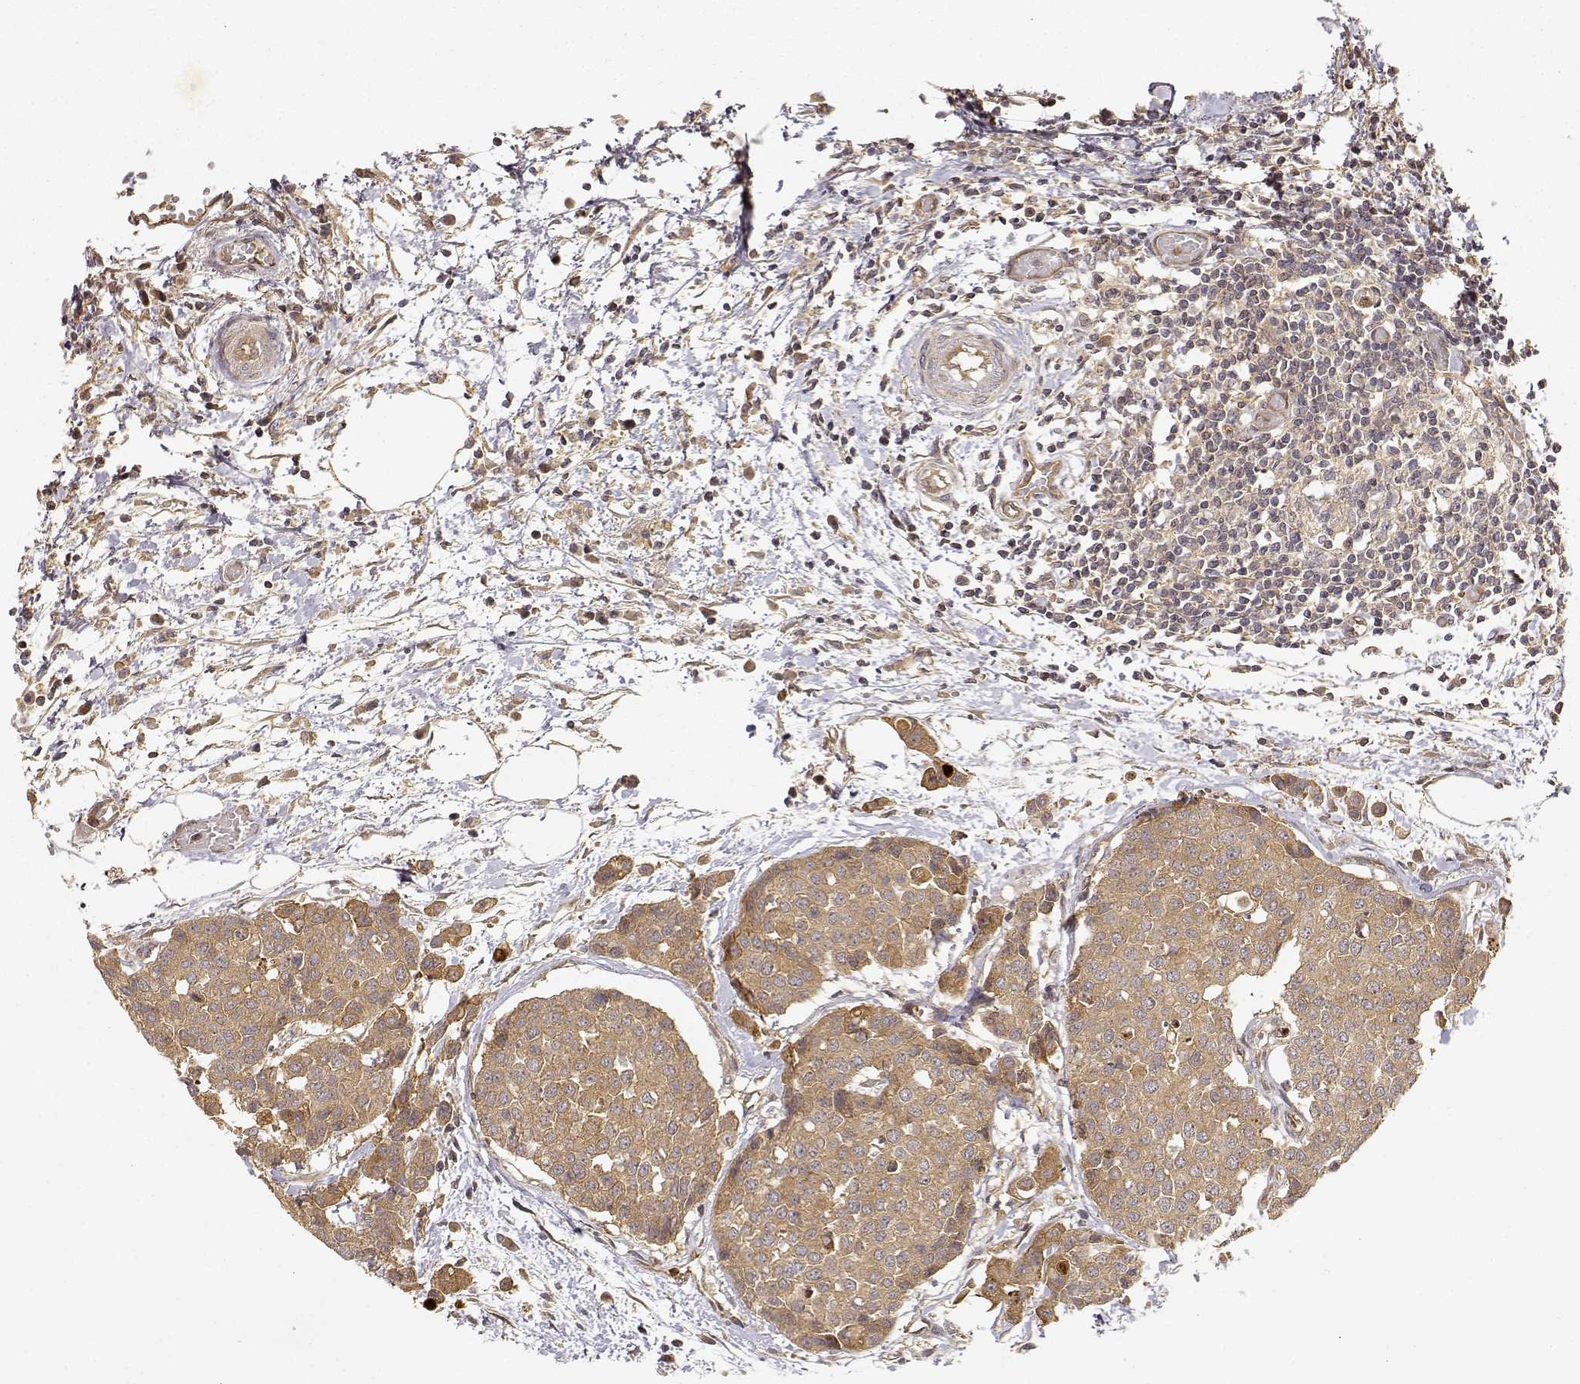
{"staining": {"intensity": "moderate", "quantity": ">75%", "location": "cytoplasmic/membranous"}, "tissue": "carcinoid", "cell_type": "Tumor cells", "image_type": "cancer", "snomed": [{"axis": "morphology", "description": "Carcinoid, malignant, NOS"}, {"axis": "topography", "description": "Colon"}], "caption": "Immunohistochemical staining of carcinoid displays medium levels of moderate cytoplasmic/membranous protein positivity in about >75% of tumor cells. (Stains: DAB in brown, nuclei in blue, Microscopy: brightfield microscopy at high magnification).", "gene": "CDK5RAP2", "patient": {"sex": "male", "age": 81}}